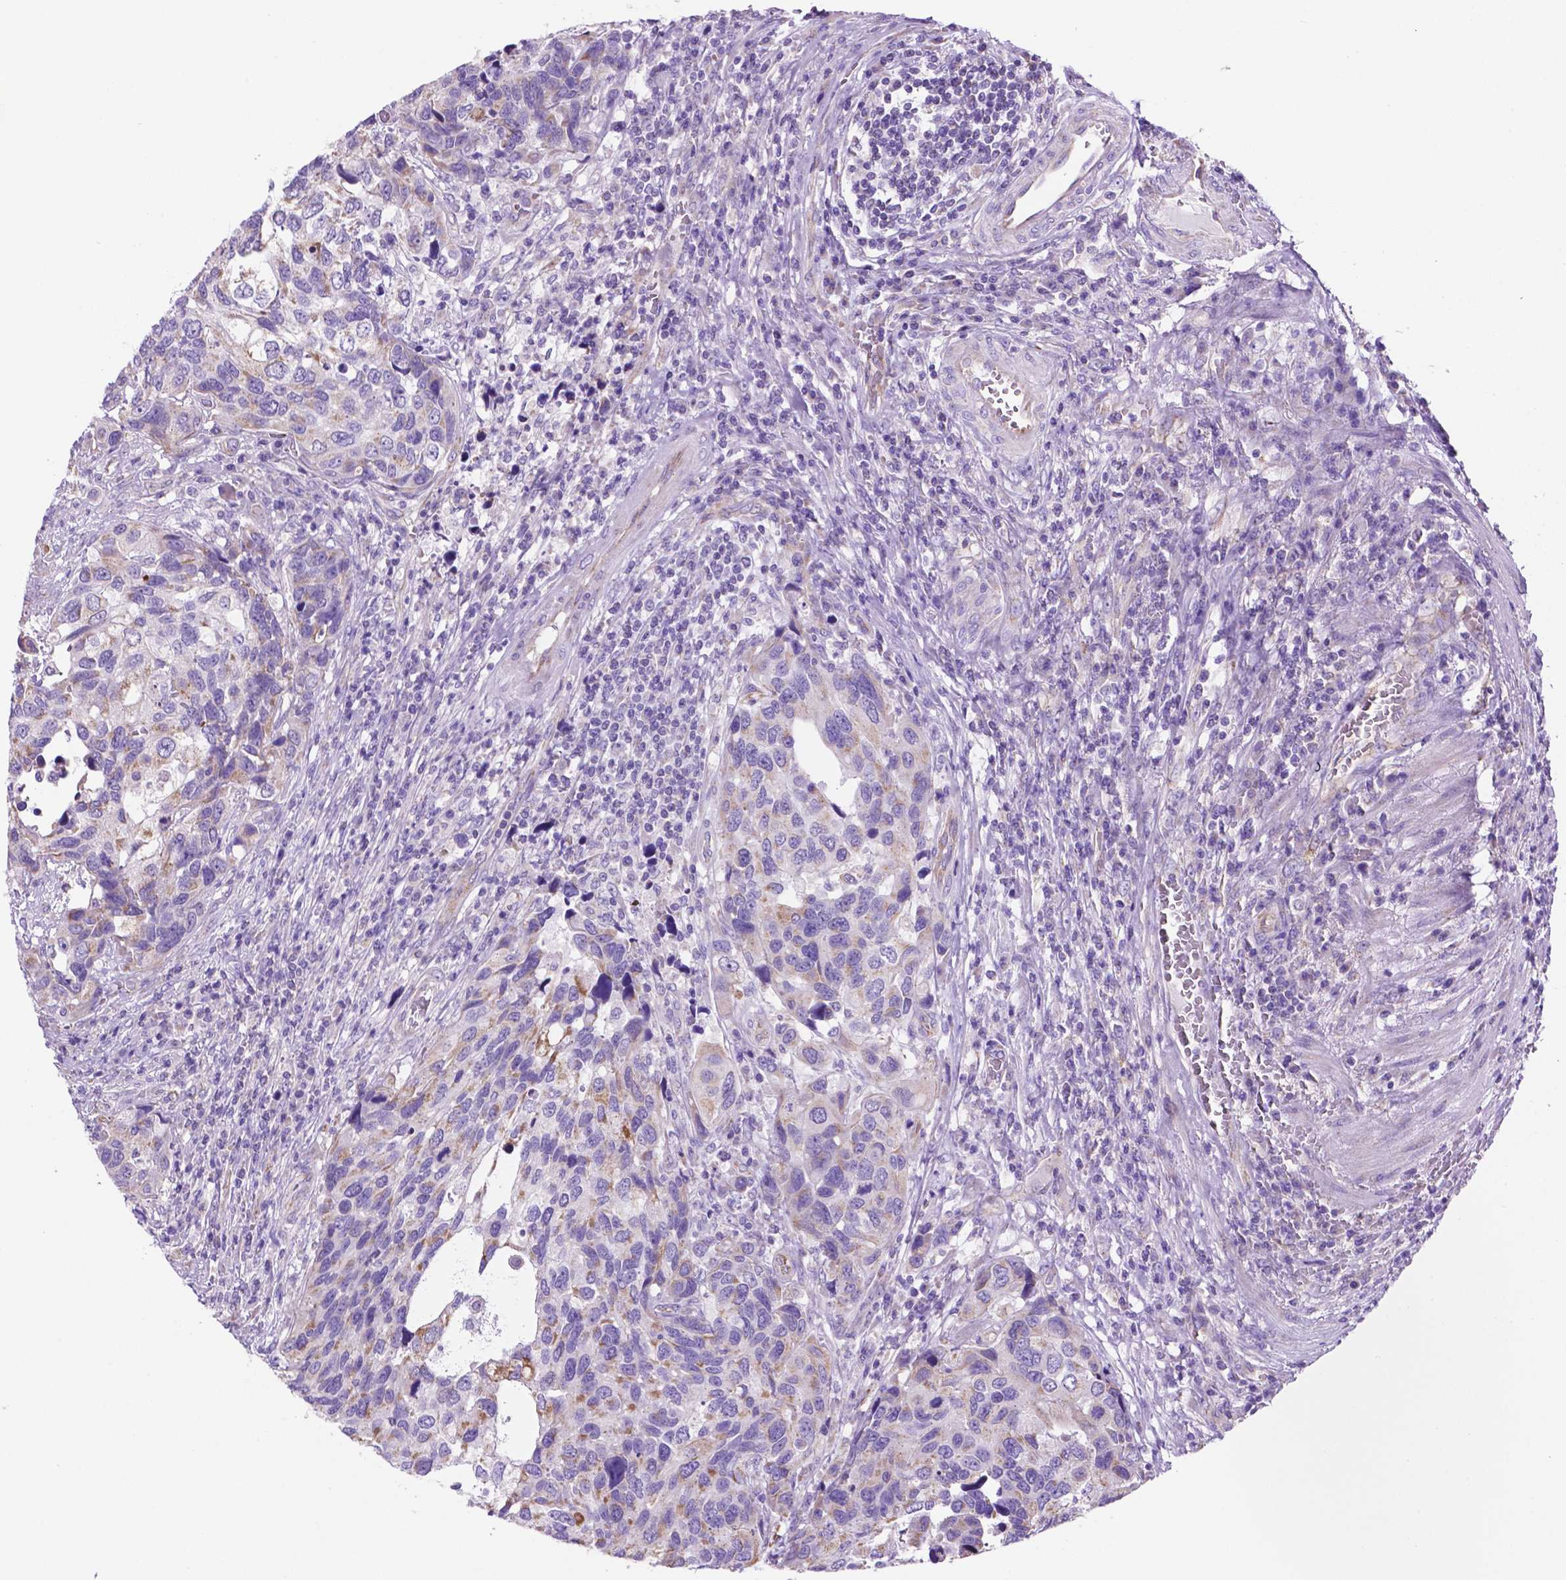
{"staining": {"intensity": "negative", "quantity": "none", "location": "none"}, "tissue": "urothelial cancer", "cell_type": "Tumor cells", "image_type": "cancer", "snomed": [{"axis": "morphology", "description": "Urothelial carcinoma, High grade"}, {"axis": "topography", "description": "Urinary bladder"}], "caption": "High magnification brightfield microscopy of urothelial carcinoma (high-grade) stained with DAB (brown) and counterstained with hematoxylin (blue): tumor cells show no significant staining.", "gene": "TMEM121B", "patient": {"sex": "male", "age": 60}}